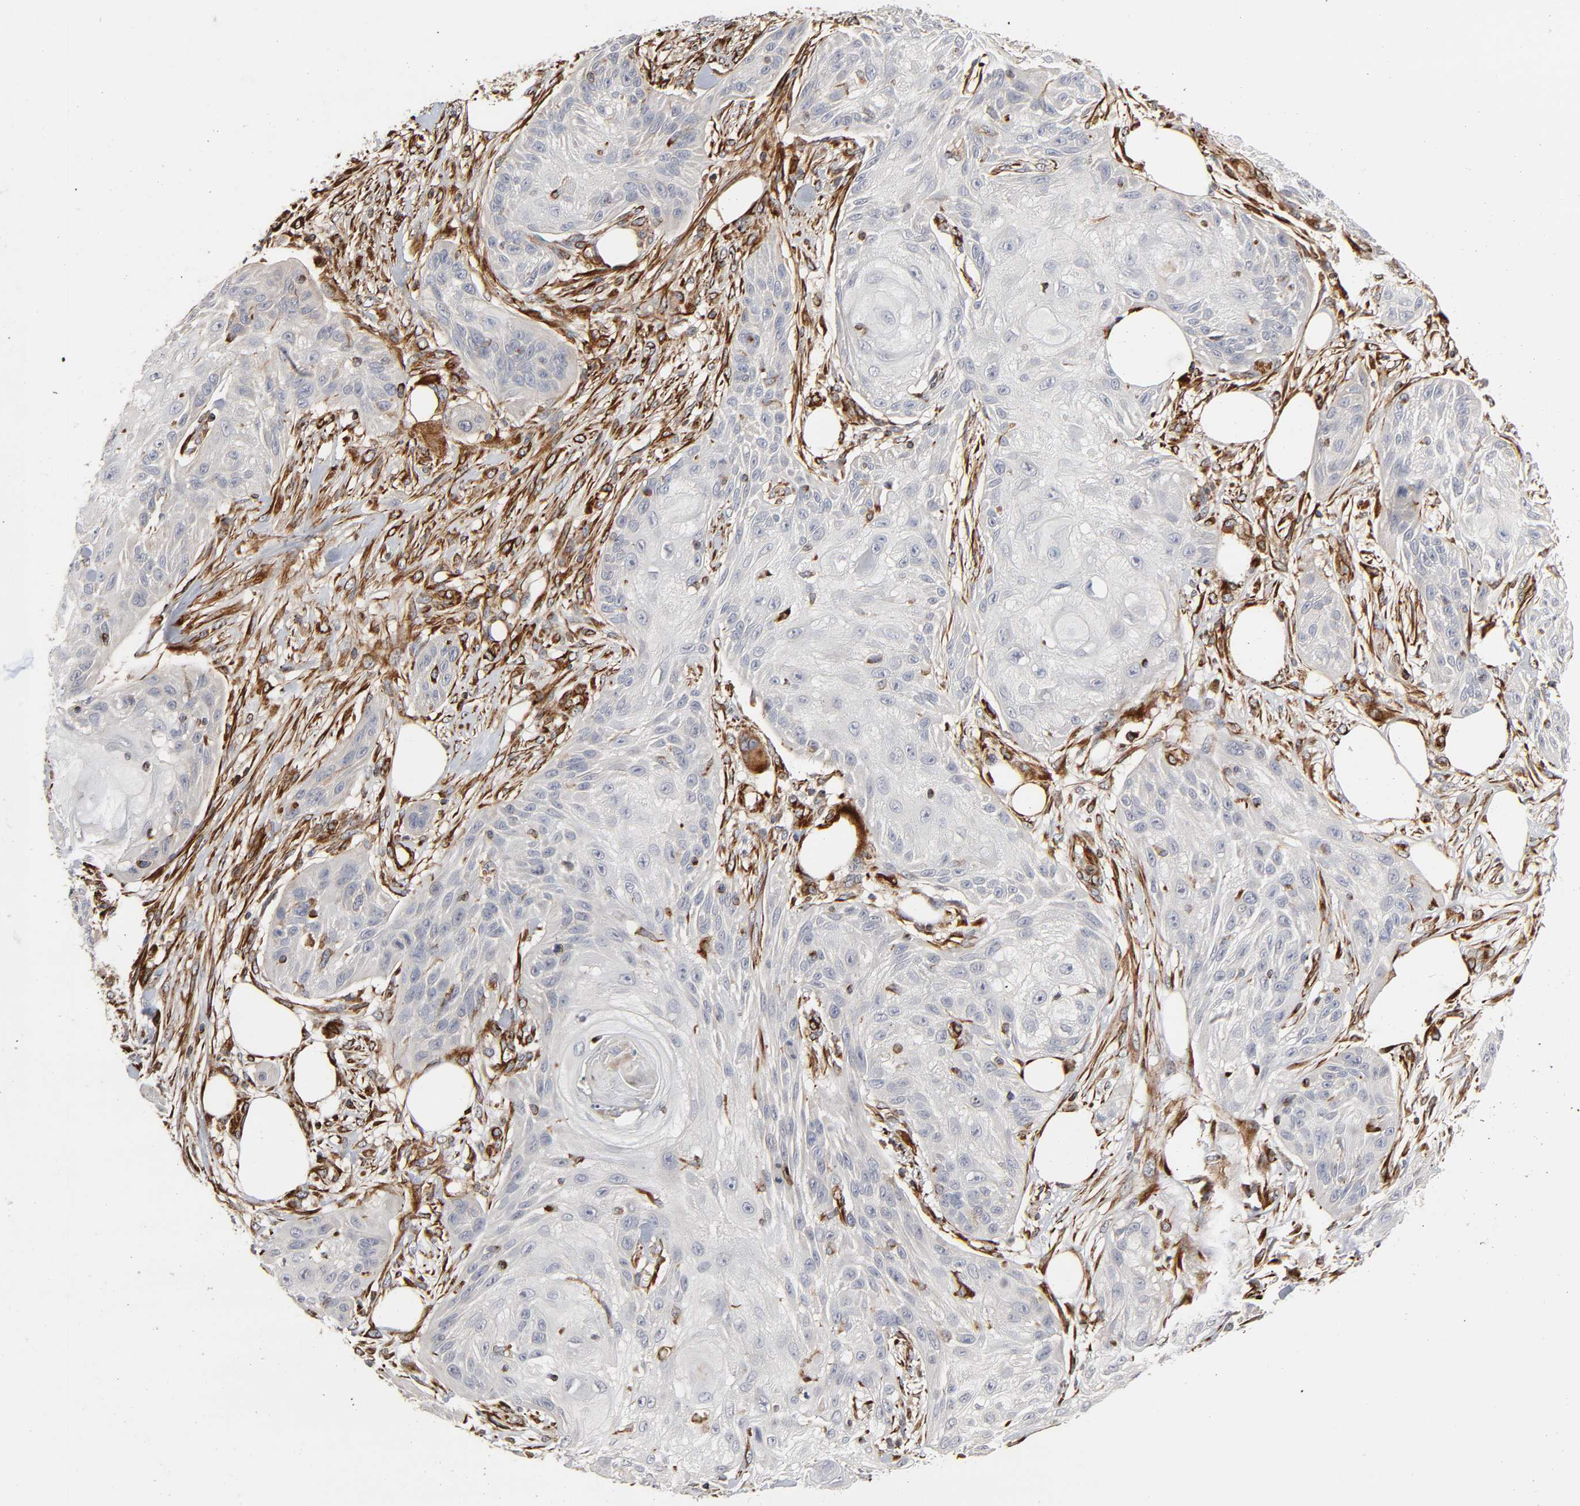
{"staining": {"intensity": "negative", "quantity": "none", "location": "none"}, "tissue": "skin cancer", "cell_type": "Tumor cells", "image_type": "cancer", "snomed": [{"axis": "morphology", "description": "Squamous cell carcinoma, NOS"}, {"axis": "topography", "description": "Skin"}], "caption": "Immunohistochemical staining of skin cancer (squamous cell carcinoma) exhibits no significant positivity in tumor cells. (DAB immunohistochemistry, high magnification).", "gene": "FAM118A", "patient": {"sex": "female", "age": 88}}